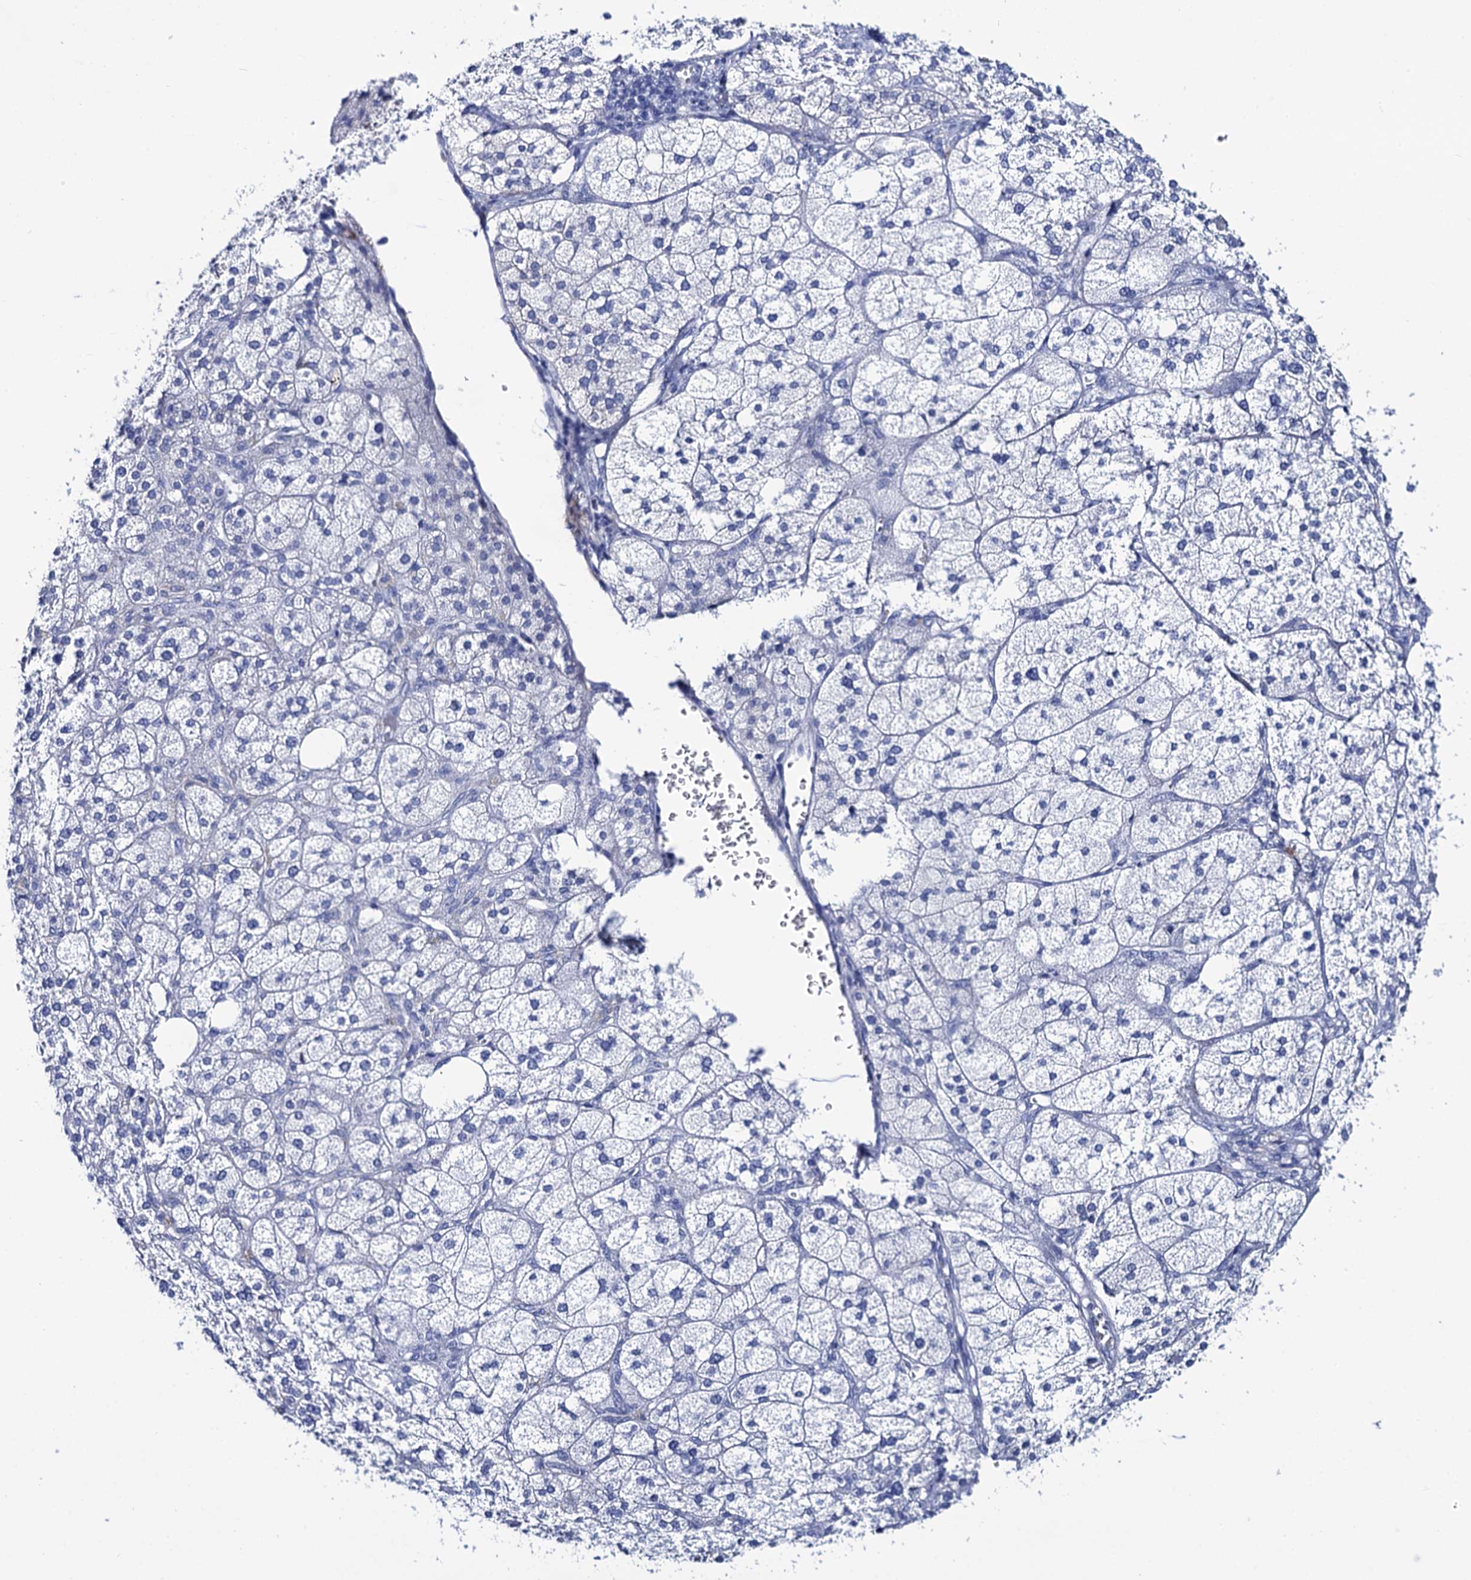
{"staining": {"intensity": "weak", "quantity": "<25%", "location": "cytoplasmic/membranous"}, "tissue": "adrenal gland", "cell_type": "Glandular cells", "image_type": "normal", "snomed": [{"axis": "morphology", "description": "Normal tissue, NOS"}, {"axis": "topography", "description": "Adrenal gland"}], "caption": "Glandular cells are negative for brown protein staining in benign adrenal gland.", "gene": "RAB3IP", "patient": {"sex": "female", "age": 61}}